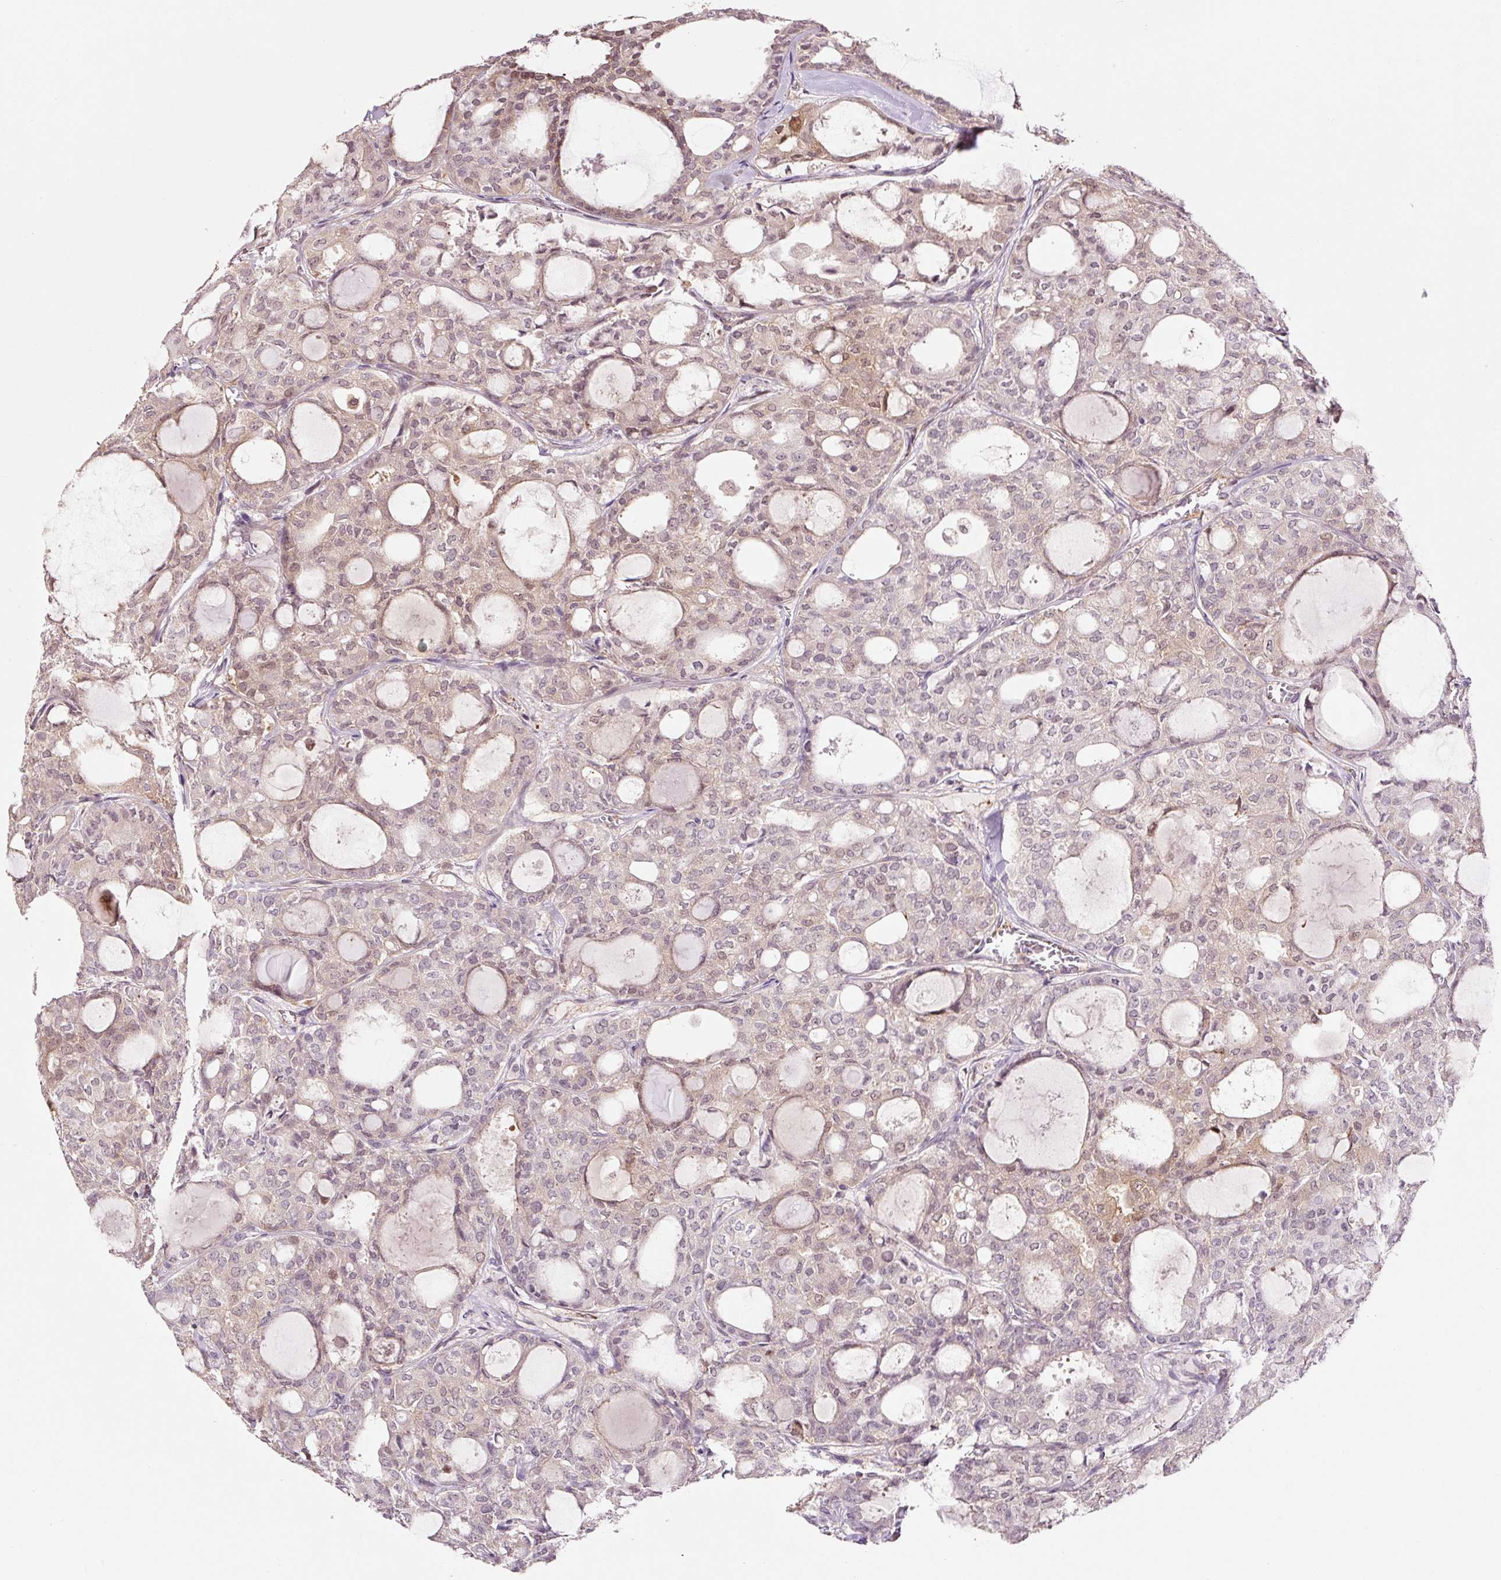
{"staining": {"intensity": "moderate", "quantity": "<25%", "location": "nuclear"}, "tissue": "thyroid cancer", "cell_type": "Tumor cells", "image_type": "cancer", "snomed": [{"axis": "morphology", "description": "Follicular adenoma carcinoma, NOS"}, {"axis": "topography", "description": "Thyroid gland"}], "caption": "Thyroid cancer (follicular adenoma carcinoma) tissue exhibits moderate nuclear expression in about <25% of tumor cells", "gene": "FBXL14", "patient": {"sex": "male", "age": 75}}